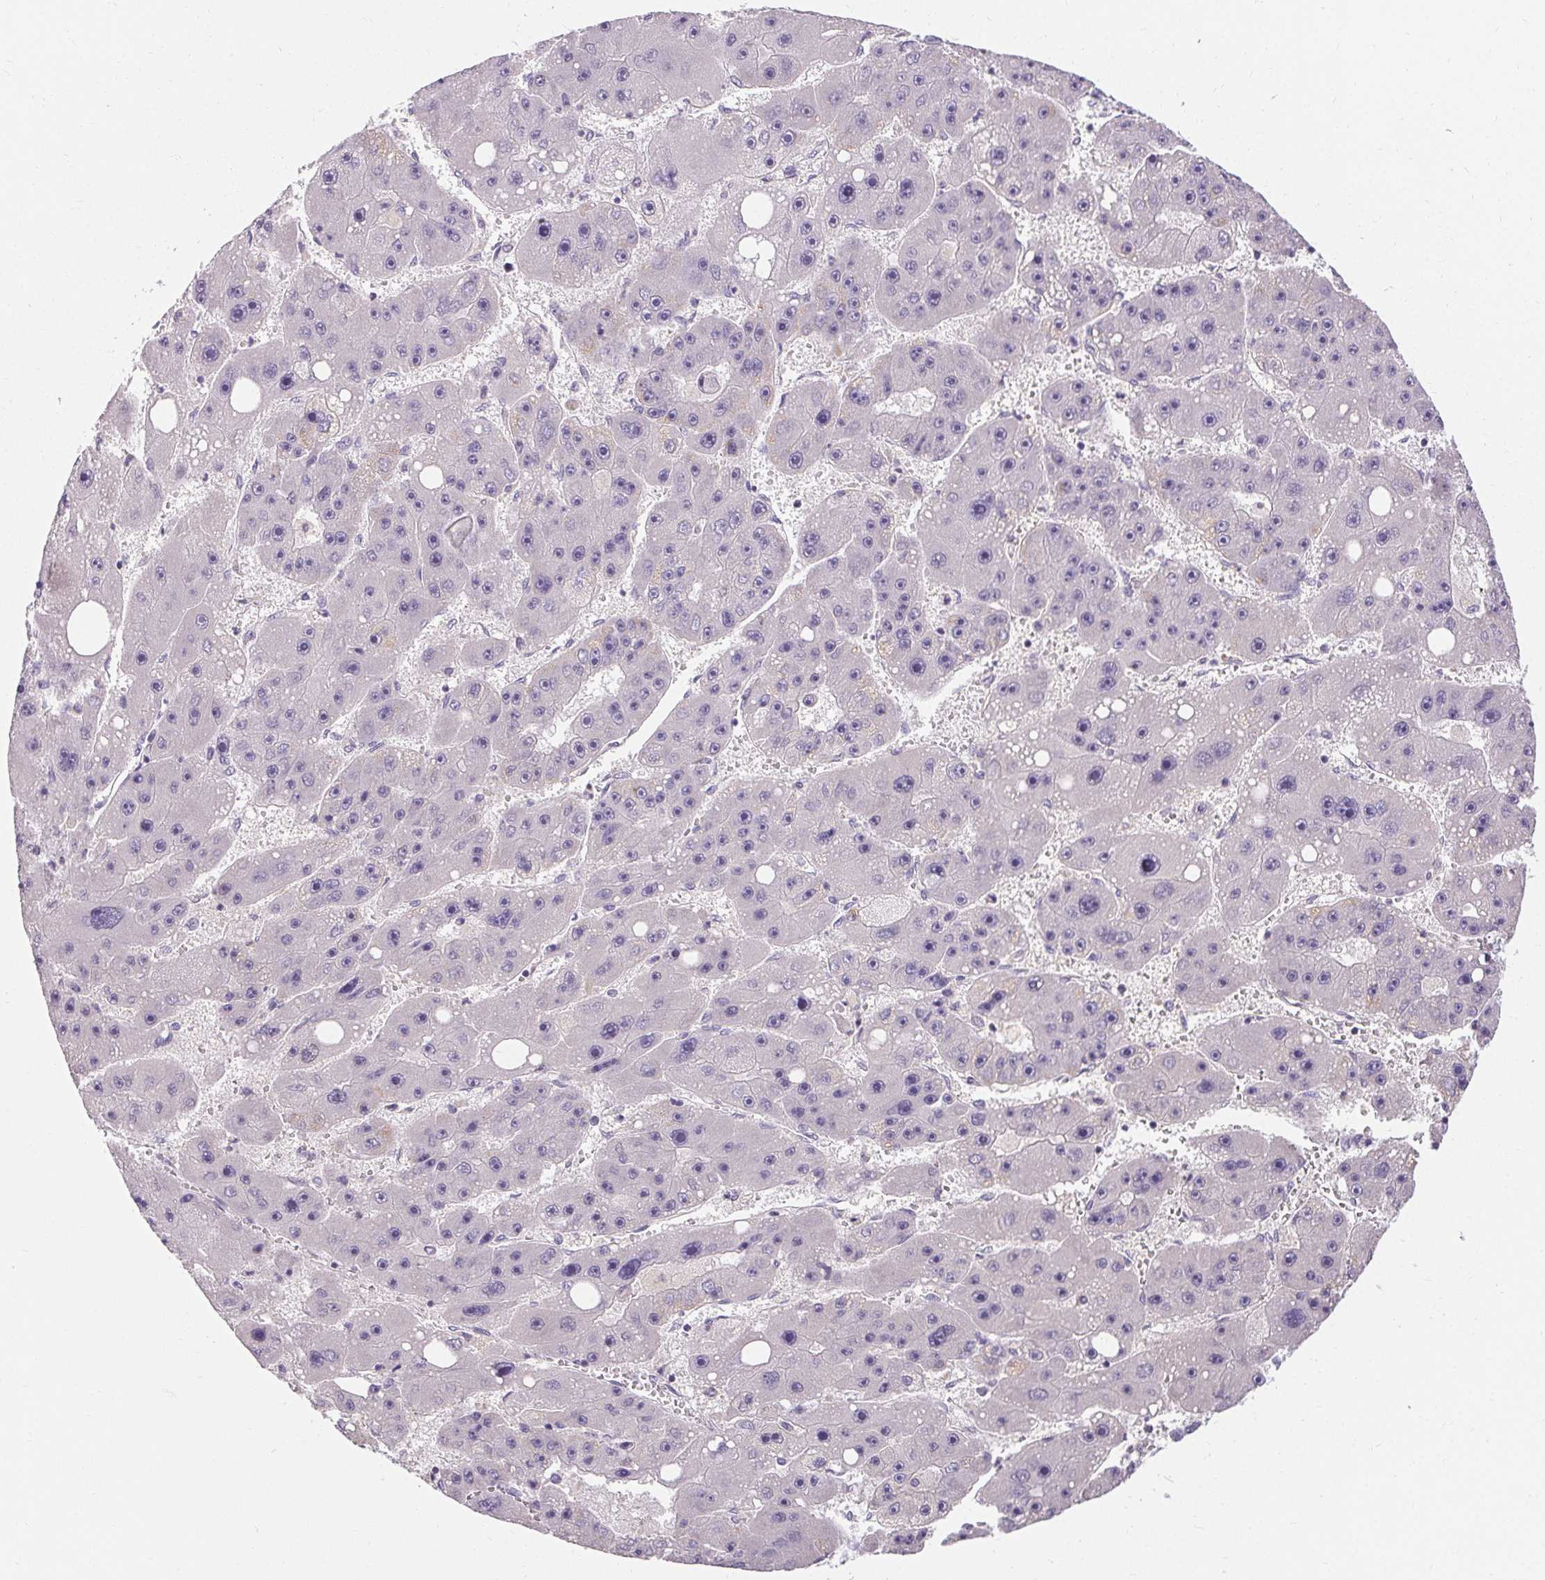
{"staining": {"intensity": "negative", "quantity": "none", "location": "none"}, "tissue": "liver cancer", "cell_type": "Tumor cells", "image_type": "cancer", "snomed": [{"axis": "morphology", "description": "Carcinoma, Hepatocellular, NOS"}, {"axis": "topography", "description": "Liver"}], "caption": "This is an IHC photomicrograph of liver hepatocellular carcinoma. There is no expression in tumor cells.", "gene": "TMEM52B", "patient": {"sex": "female", "age": 61}}